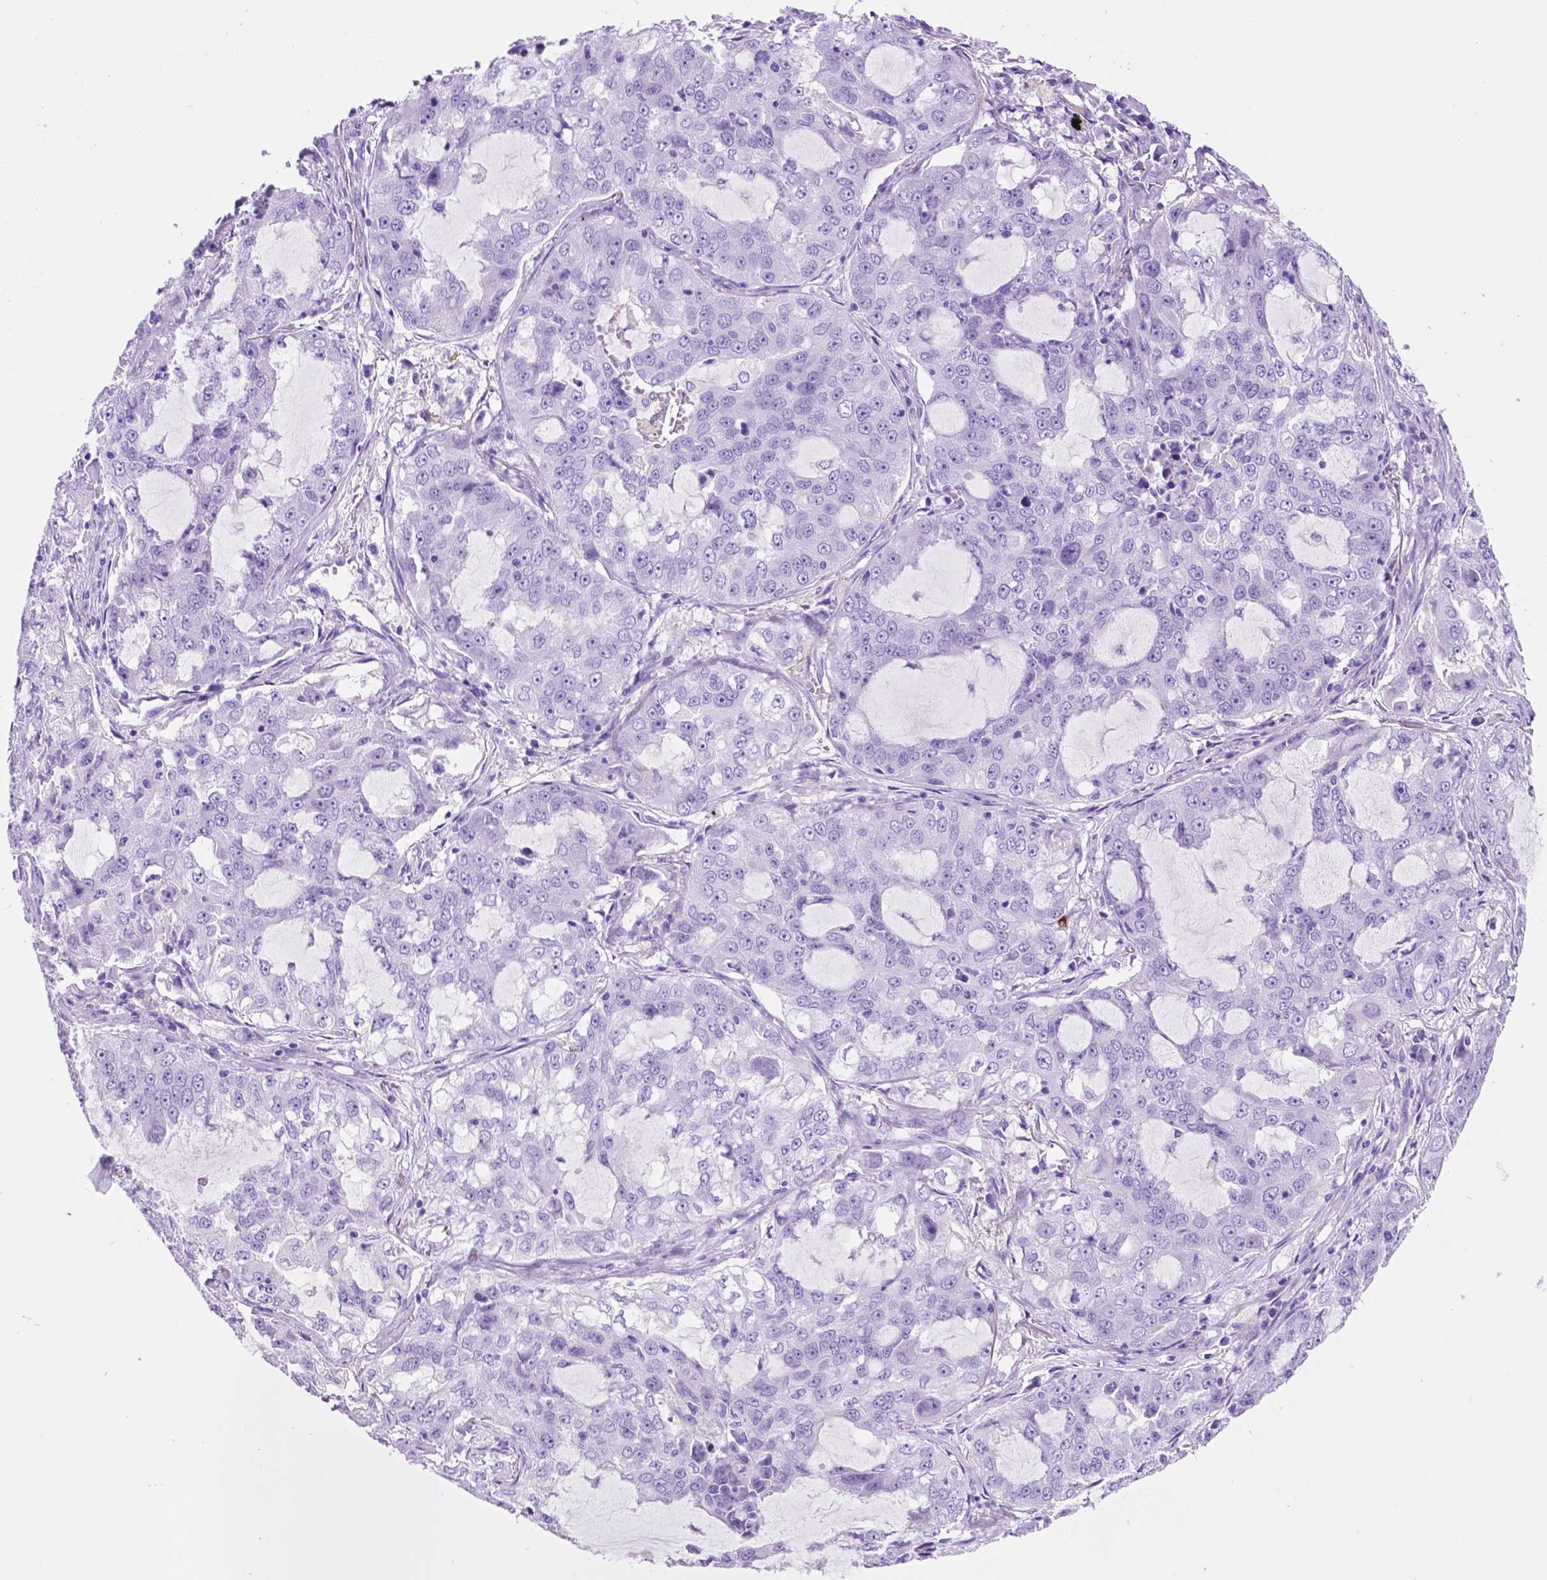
{"staining": {"intensity": "negative", "quantity": "none", "location": "none"}, "tissue": "lung cancer", "cell_type": "Tumor cells", "image_type": "cancer", "snomed": [{"axis": "morphology", "description": "Adenocarcinoma, NOS"}, {"axis": "topography", "description": "Lung"}], "caption": "A micrograph of human adenocarcinoma (lung) is negative for staining in tumor cells.", "gene": "FOXB2", "patient": {"sex": "female", "age": 61}}